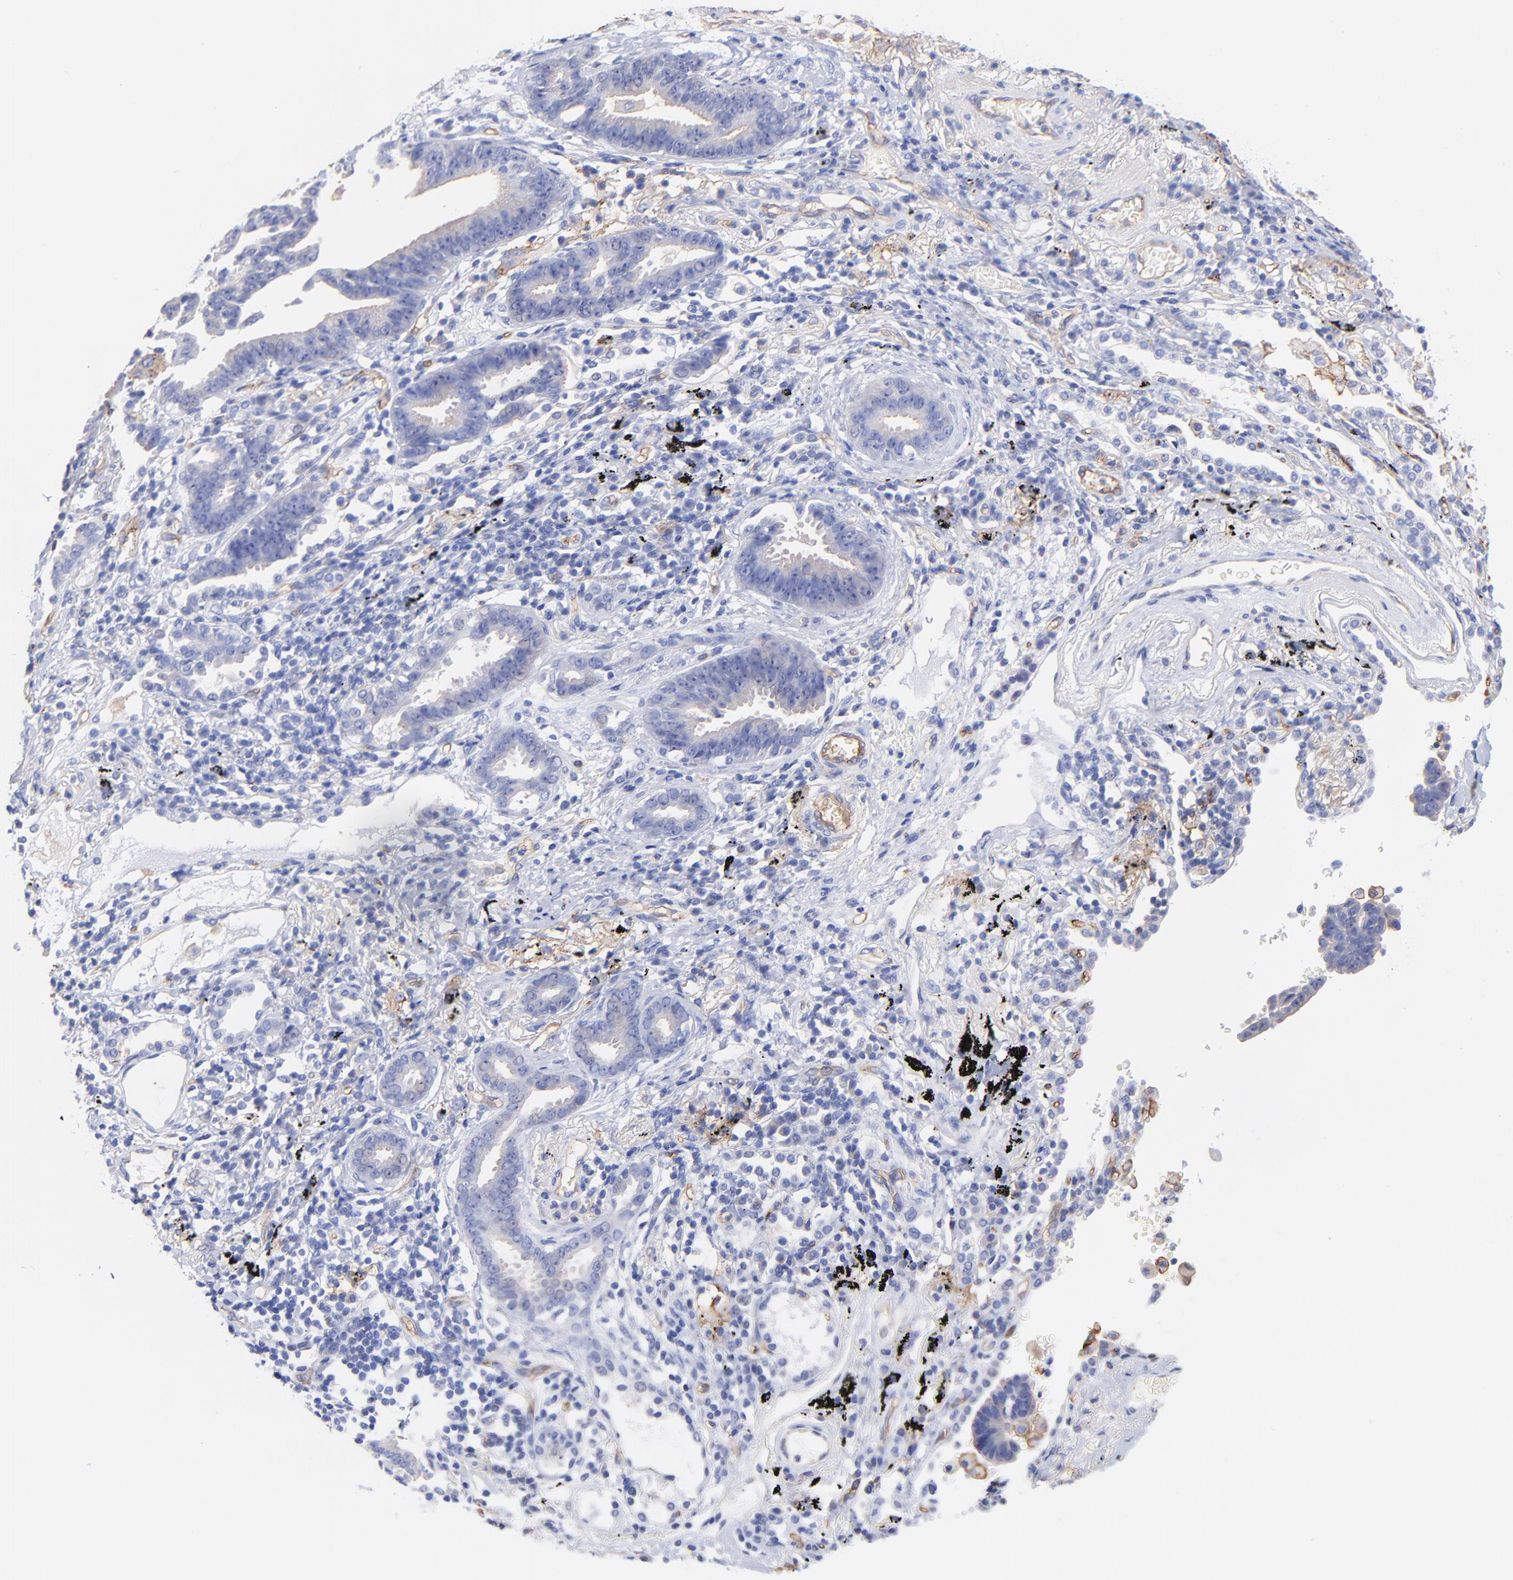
{"staining": {"intensity": "negative", "quantity": "none", "location": "none"}, "tissue": "lung cancer", "cell_type": "Tumor cells", "image_type": "cancer", "snomed": [{"axis": "morphology", "description": "Adenocarcinoma, NOS"}, {"axis": "topography", "description": "Lung"}], "caption": "IHC of human lung cancer shows no positivity in tumor cells.", "gene": "SLC44A2", "patient": {"sex": "female", "age": 64}}